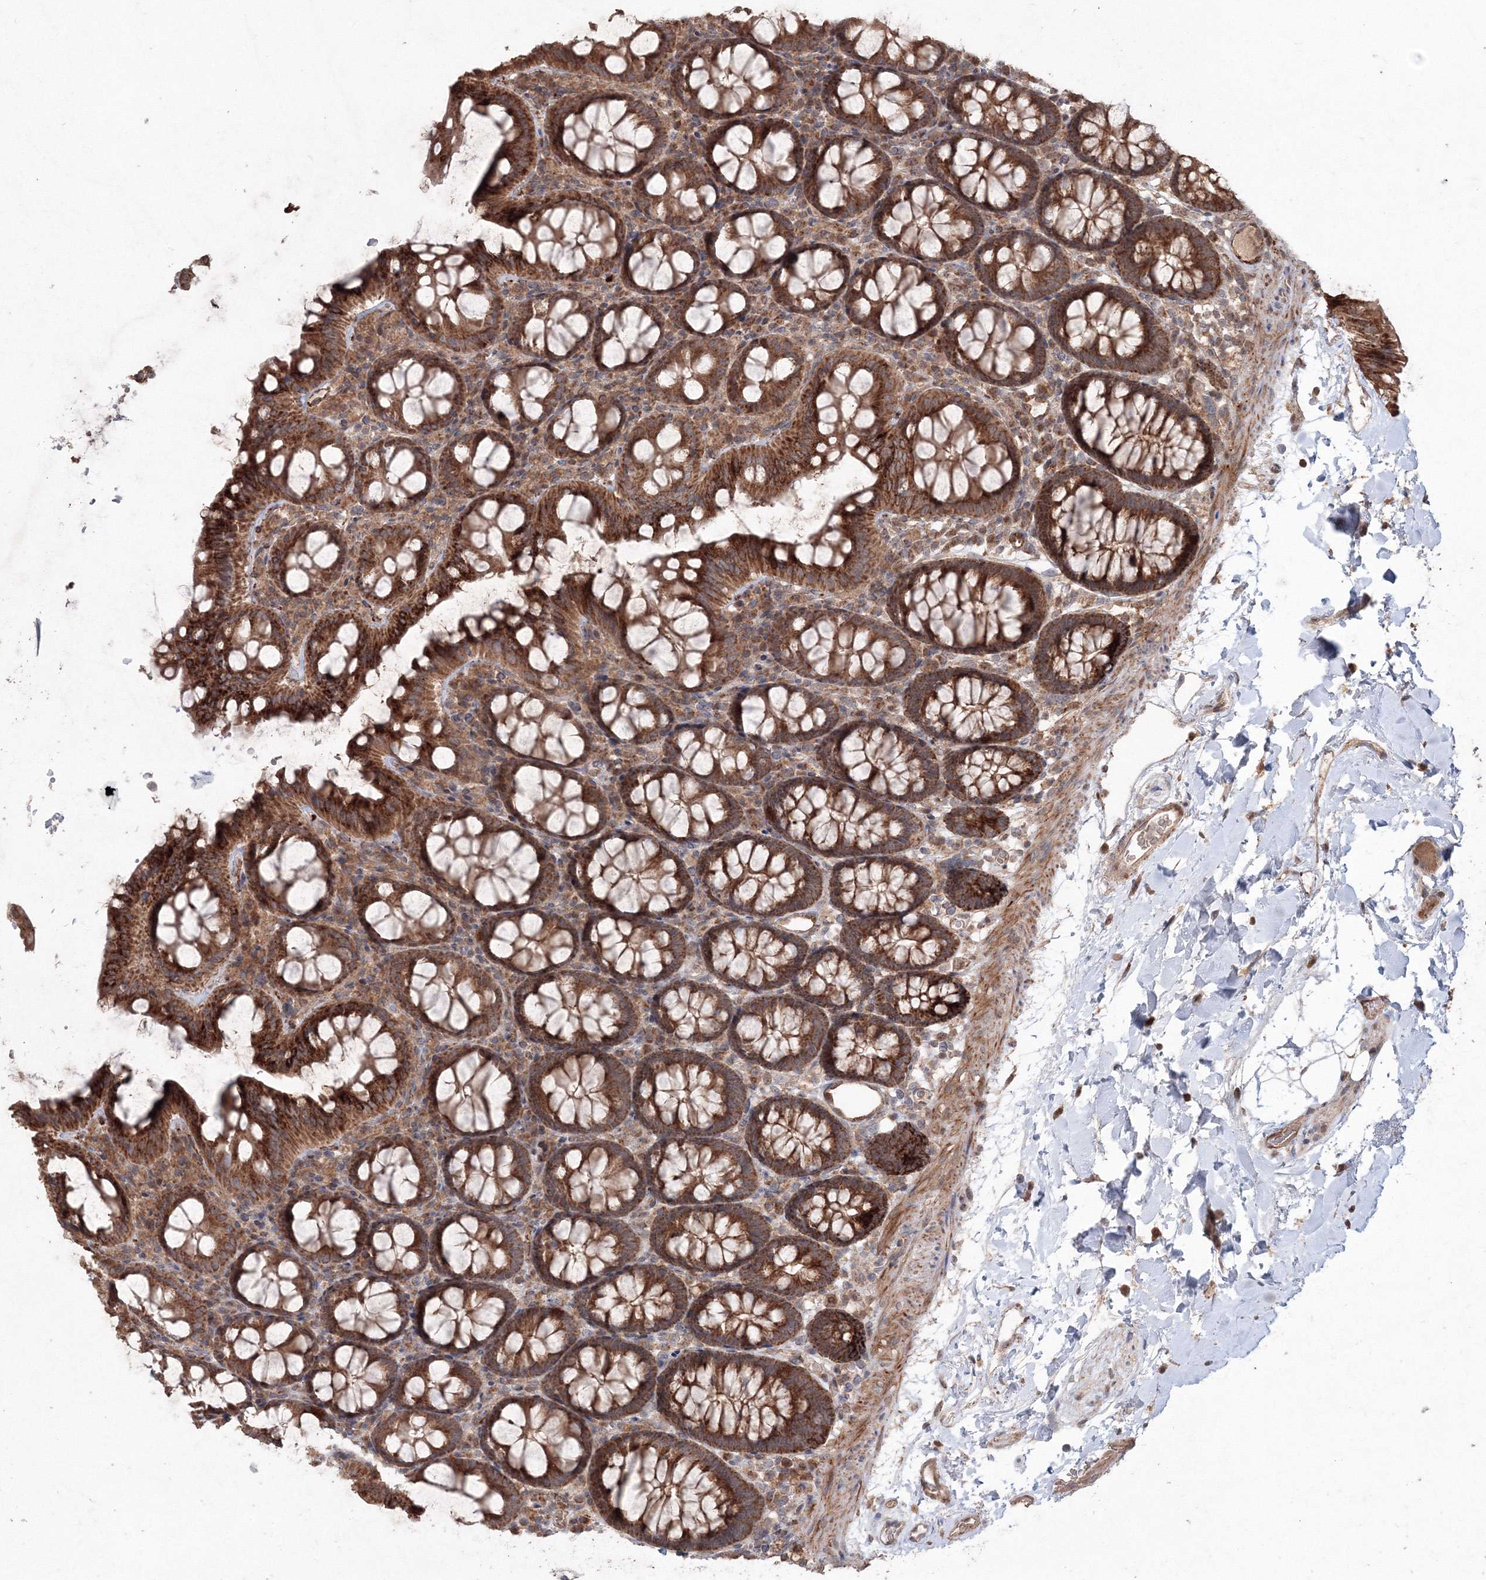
{"staining": {"intensity": "moderate", "quantity": ">75%", "location": "cytoplasmic/membranous"}, "tissue": "colon", "cell_type": "Endothelial cells", "image_type": "normal", "snomed": [{"axis": "morphology", "description": "Normal tissue, NOS"}, {"axis": "topography", "description": "Colon"}], "caption": "DAB immunohistochemical staining of unremarkable human colon exhibits moderate cytoplasmic/membranous protein staining in approximately >75% of endothelial cells. (IHC, brightfield microscopy, high magnification).", "gene": "ANAPC16", "patient": {"sex": "male", "age": 75}}